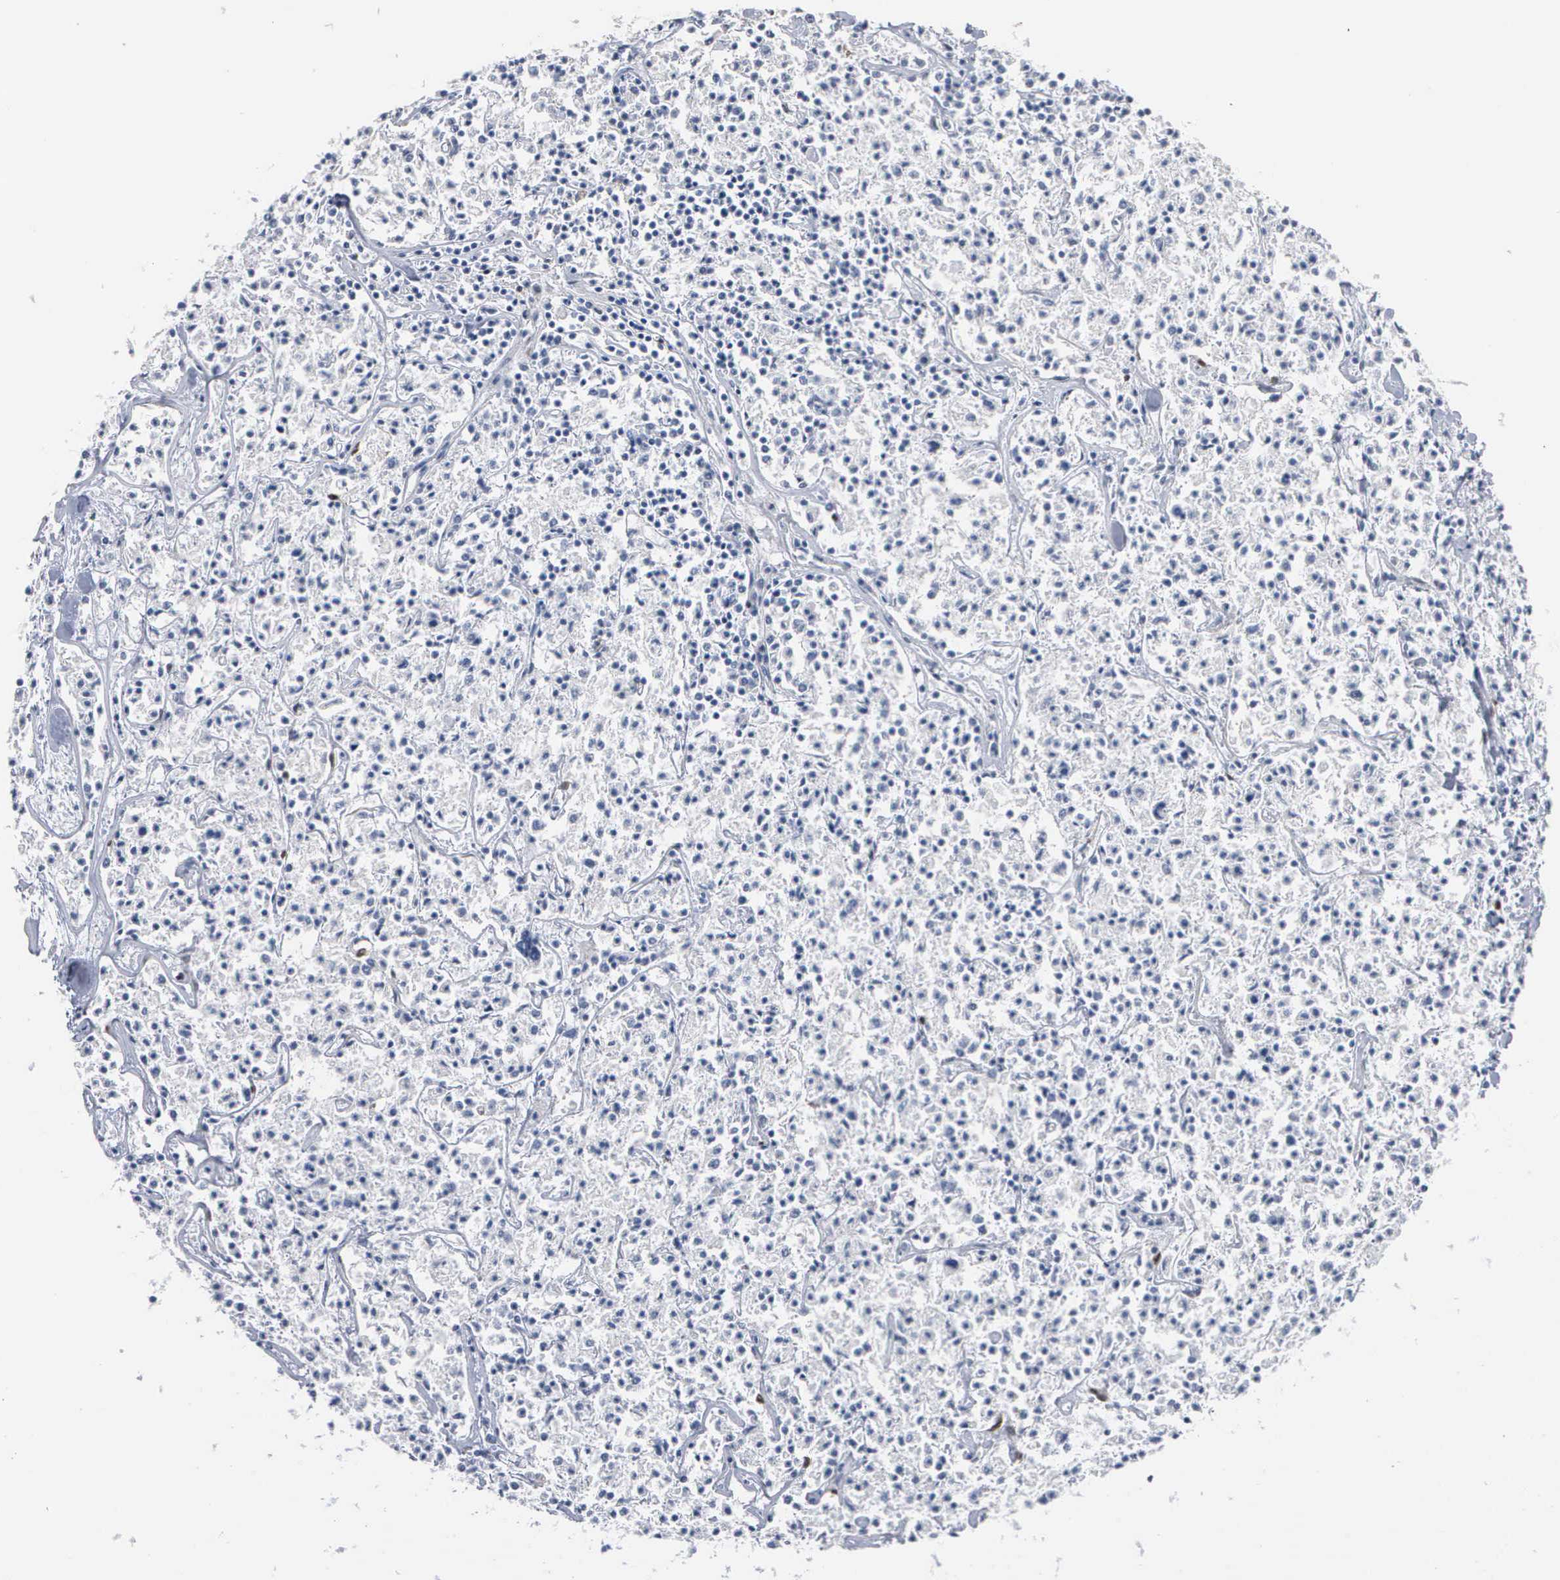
{"staining": {"intensity": "negative", "quantity": "none", "location": "none"}, "tissue": "lymphoma", "cell_type": "Tumor cells", "image_type": "cancer", "snomed": [{"axis": "morphology", "description": "Malignant lymphoma, non-Hodgkin's type, Low grade"}, {"axis": "topography", "description": "Small intestine"}], "caption": "DAB immunohistochemical staining of malignant lymphoma, non-Hodgkin's type (low-grade) reveals no significant expression in tumor cells.", "gene": "FGF2", "patient": {"sex": "female", "age": 59}}